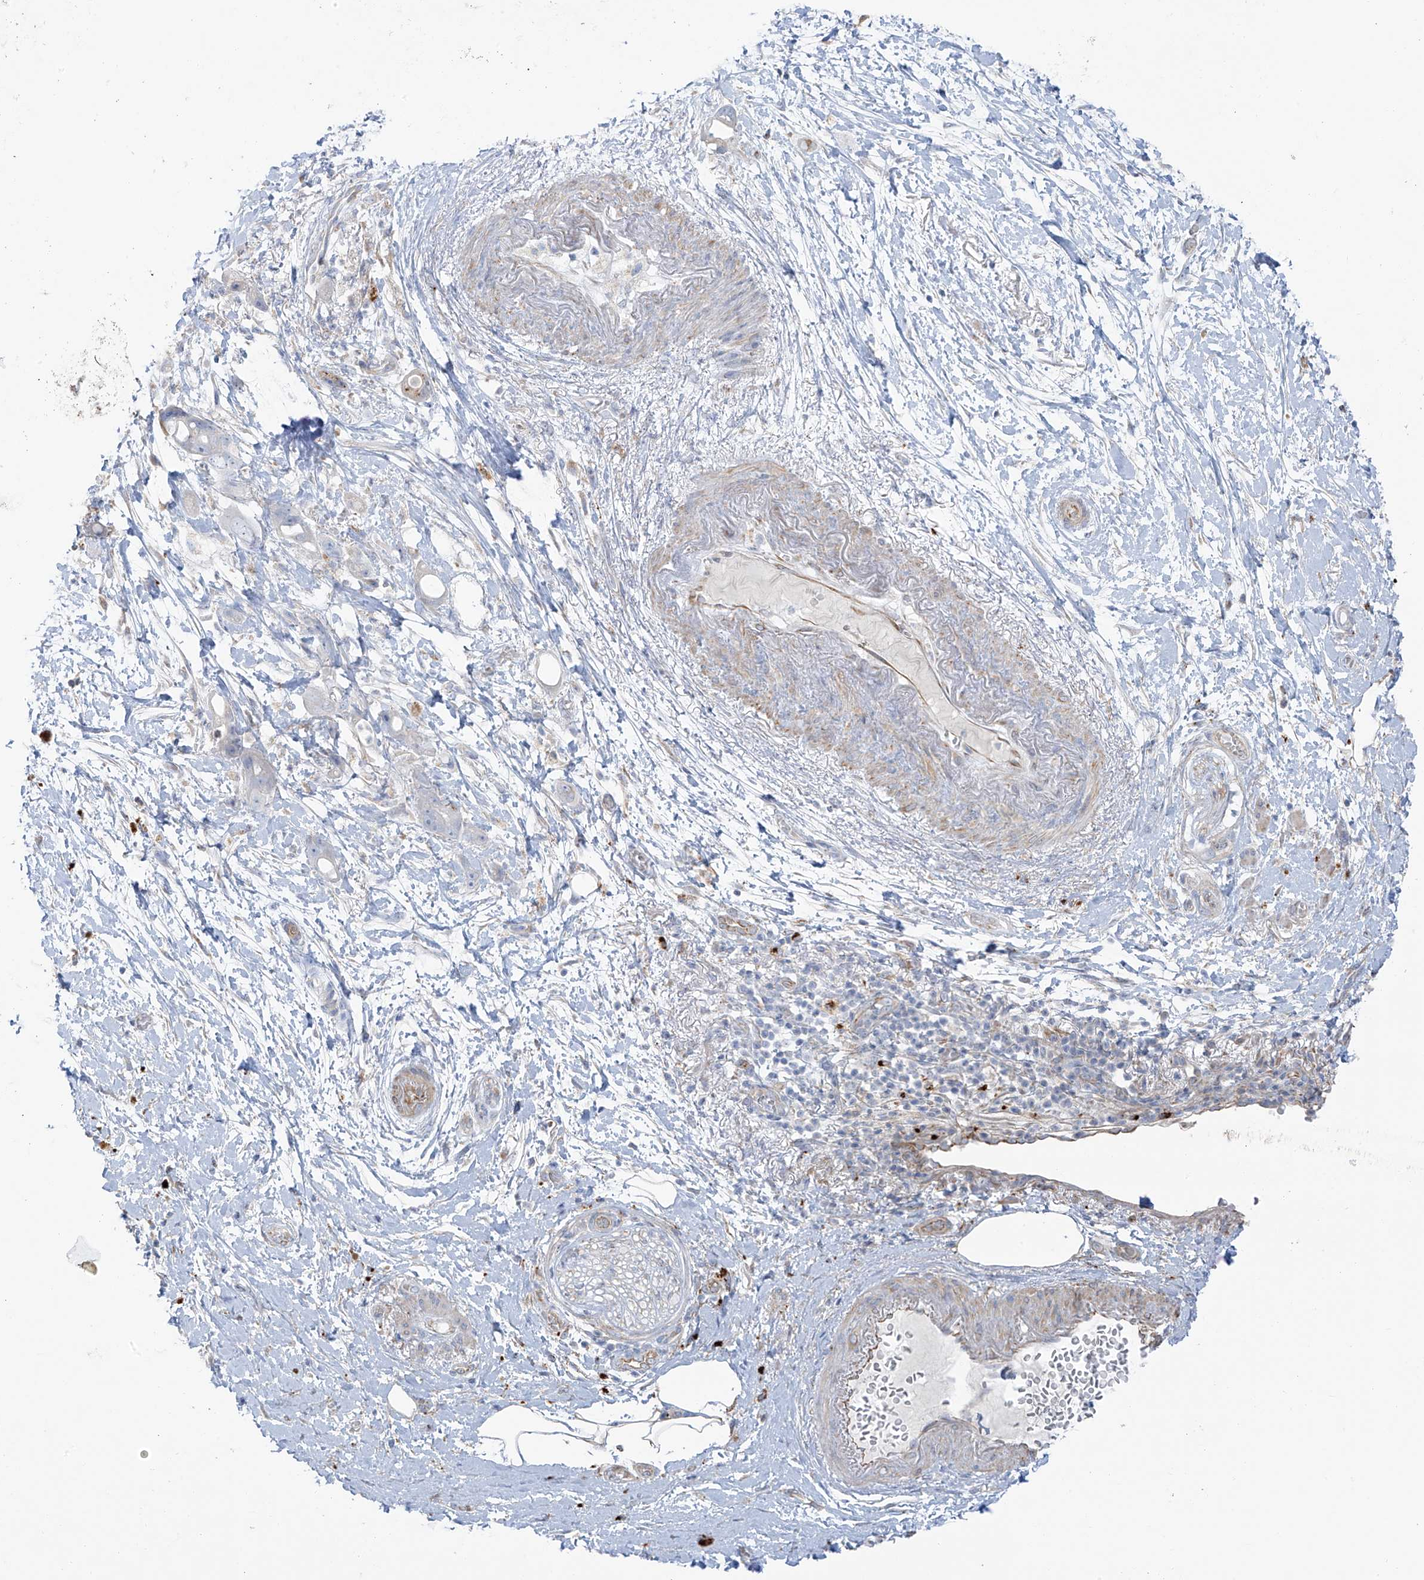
{"staining": {"intensity": "negative", "quantity": "none", "location": "none"}, "tissue": "pancreatic cancer", "cell_type": "Tumor cells", "image_type": "cancer", "snomed": [{"axis": "morphology", "description": "Normal tissue, NOS"}, {"axis": "morphology", "description": "Adenocarcinoma, NOS"}, {"axis": "topography", "description": "Pancreas"}], "caption": "Human pancreatic cancer (adenocarcinoma) stained for a protein using immunohistochemistry exhibits no positivity in tumor cells.", "gene": "TAL2", "patient": {"sex": "female", "age": 68}}